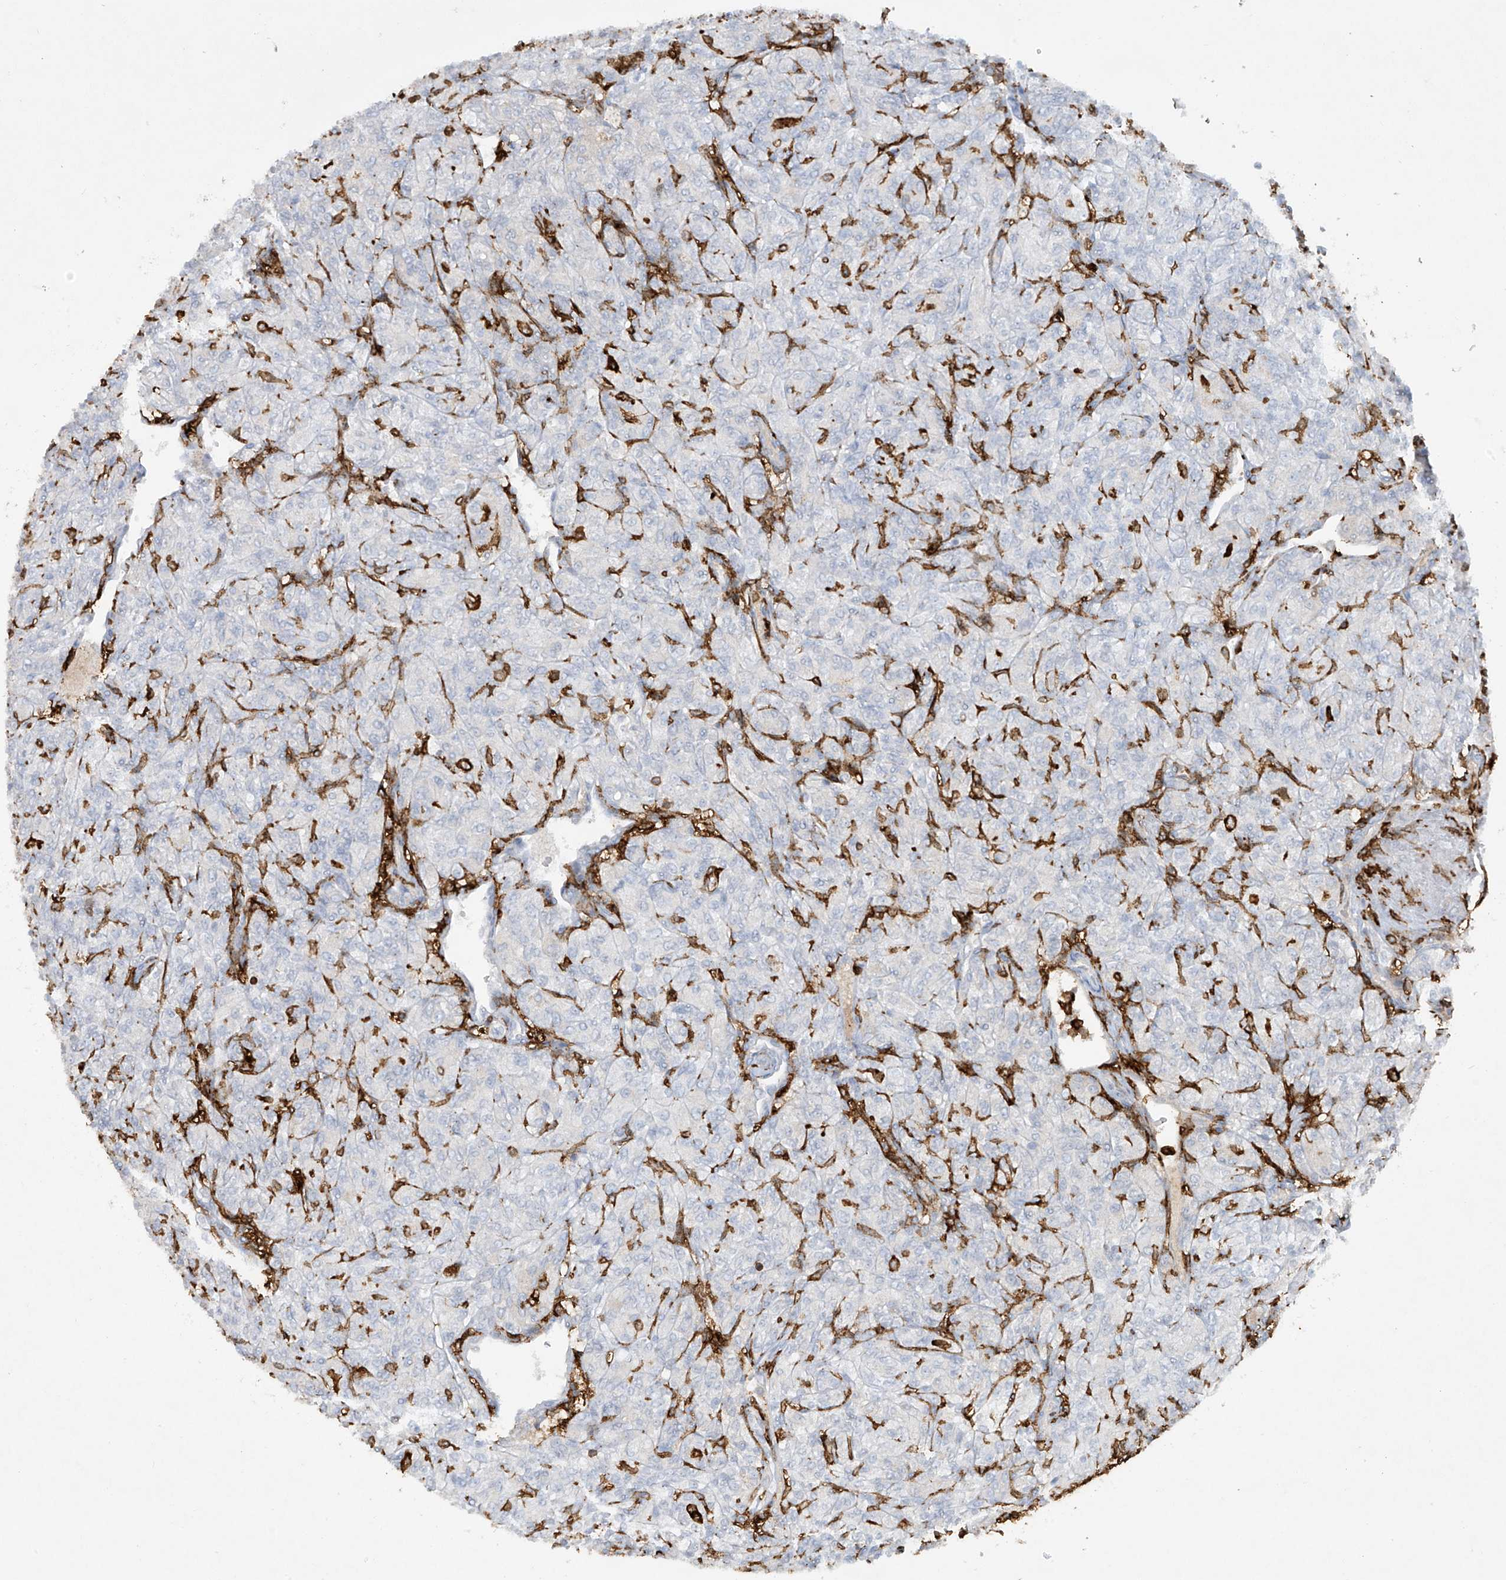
{"staining": {"intensity": "negative", "quantity": "none", "location": "none"}, "tissue": "renal cancer", "cell_type": "Tumor cells", "image_type": "cancer", "snomed": [{"axis": "morphology", "description": "Adenocarcinoma, NOS"}, {"axis": "topography", "description": "Kidney"}], "caption": "Tumor cells are negative for brown protein staining in renal cancer (adenocarcinoma).", "gene": "FCGR3A", "patient": {"sex": "male", "age": 77}}